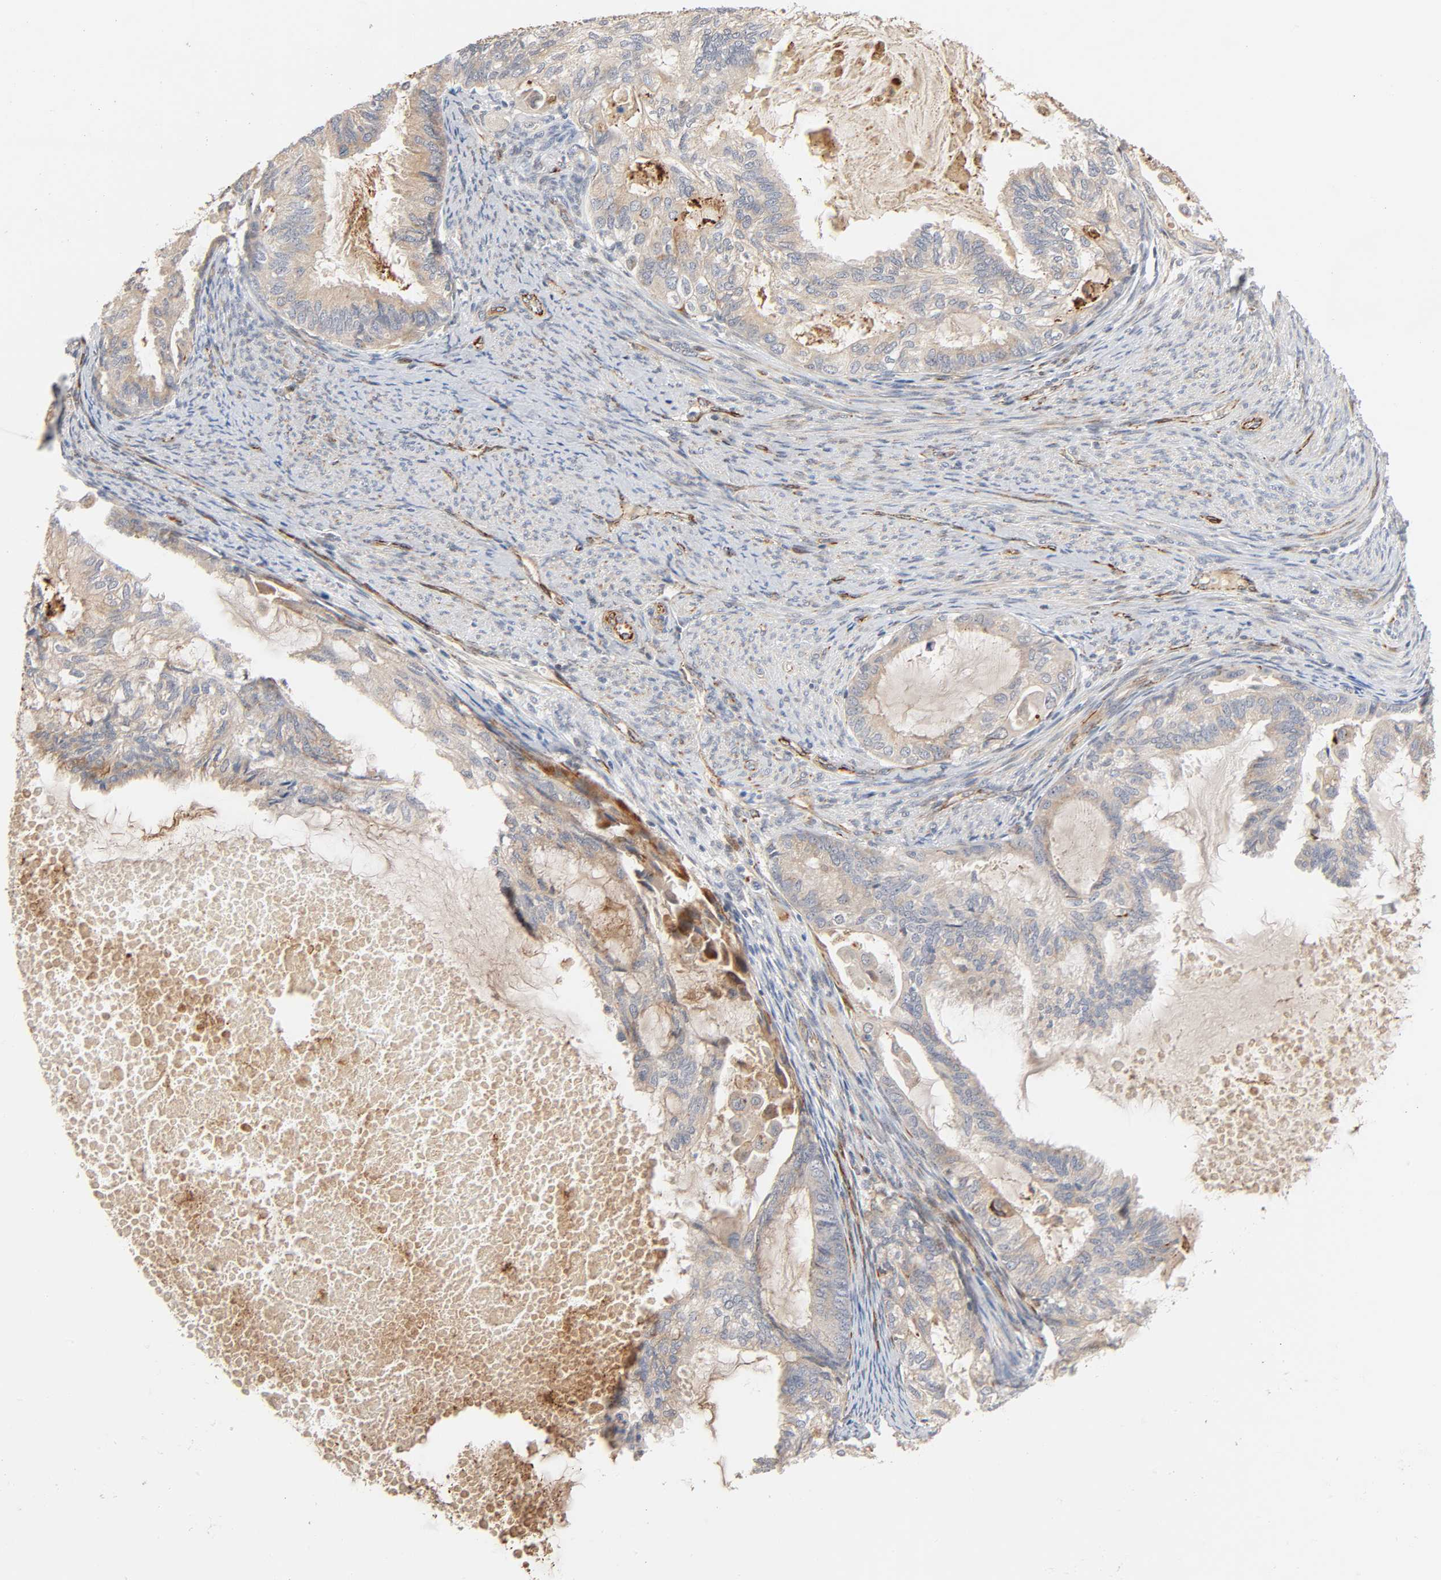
{"staining": {"intensity": "weak", "quantity": ">75%", "location": "cytoplasmic/membranous"}, "tissue": "cervical cancer", "cell_type": "Tumor cells", "image_type": "cancer", "snomed": [{"axis": "morphology", "description": "Normal tissue, NOS"}, {"axis": "morphology", "description": "Adenocarcinoma, NOS"}, {"axis": "topography", "description": "Cervix"}, {"axis": "topography", "description": "Endometrium"}], "caption": "Cervical adenocarcinoma stained with a protein marker exhibits weak staining in tumor cells.", "gene": "REEP6", "patient": {"sex": "female", "age": 86}}